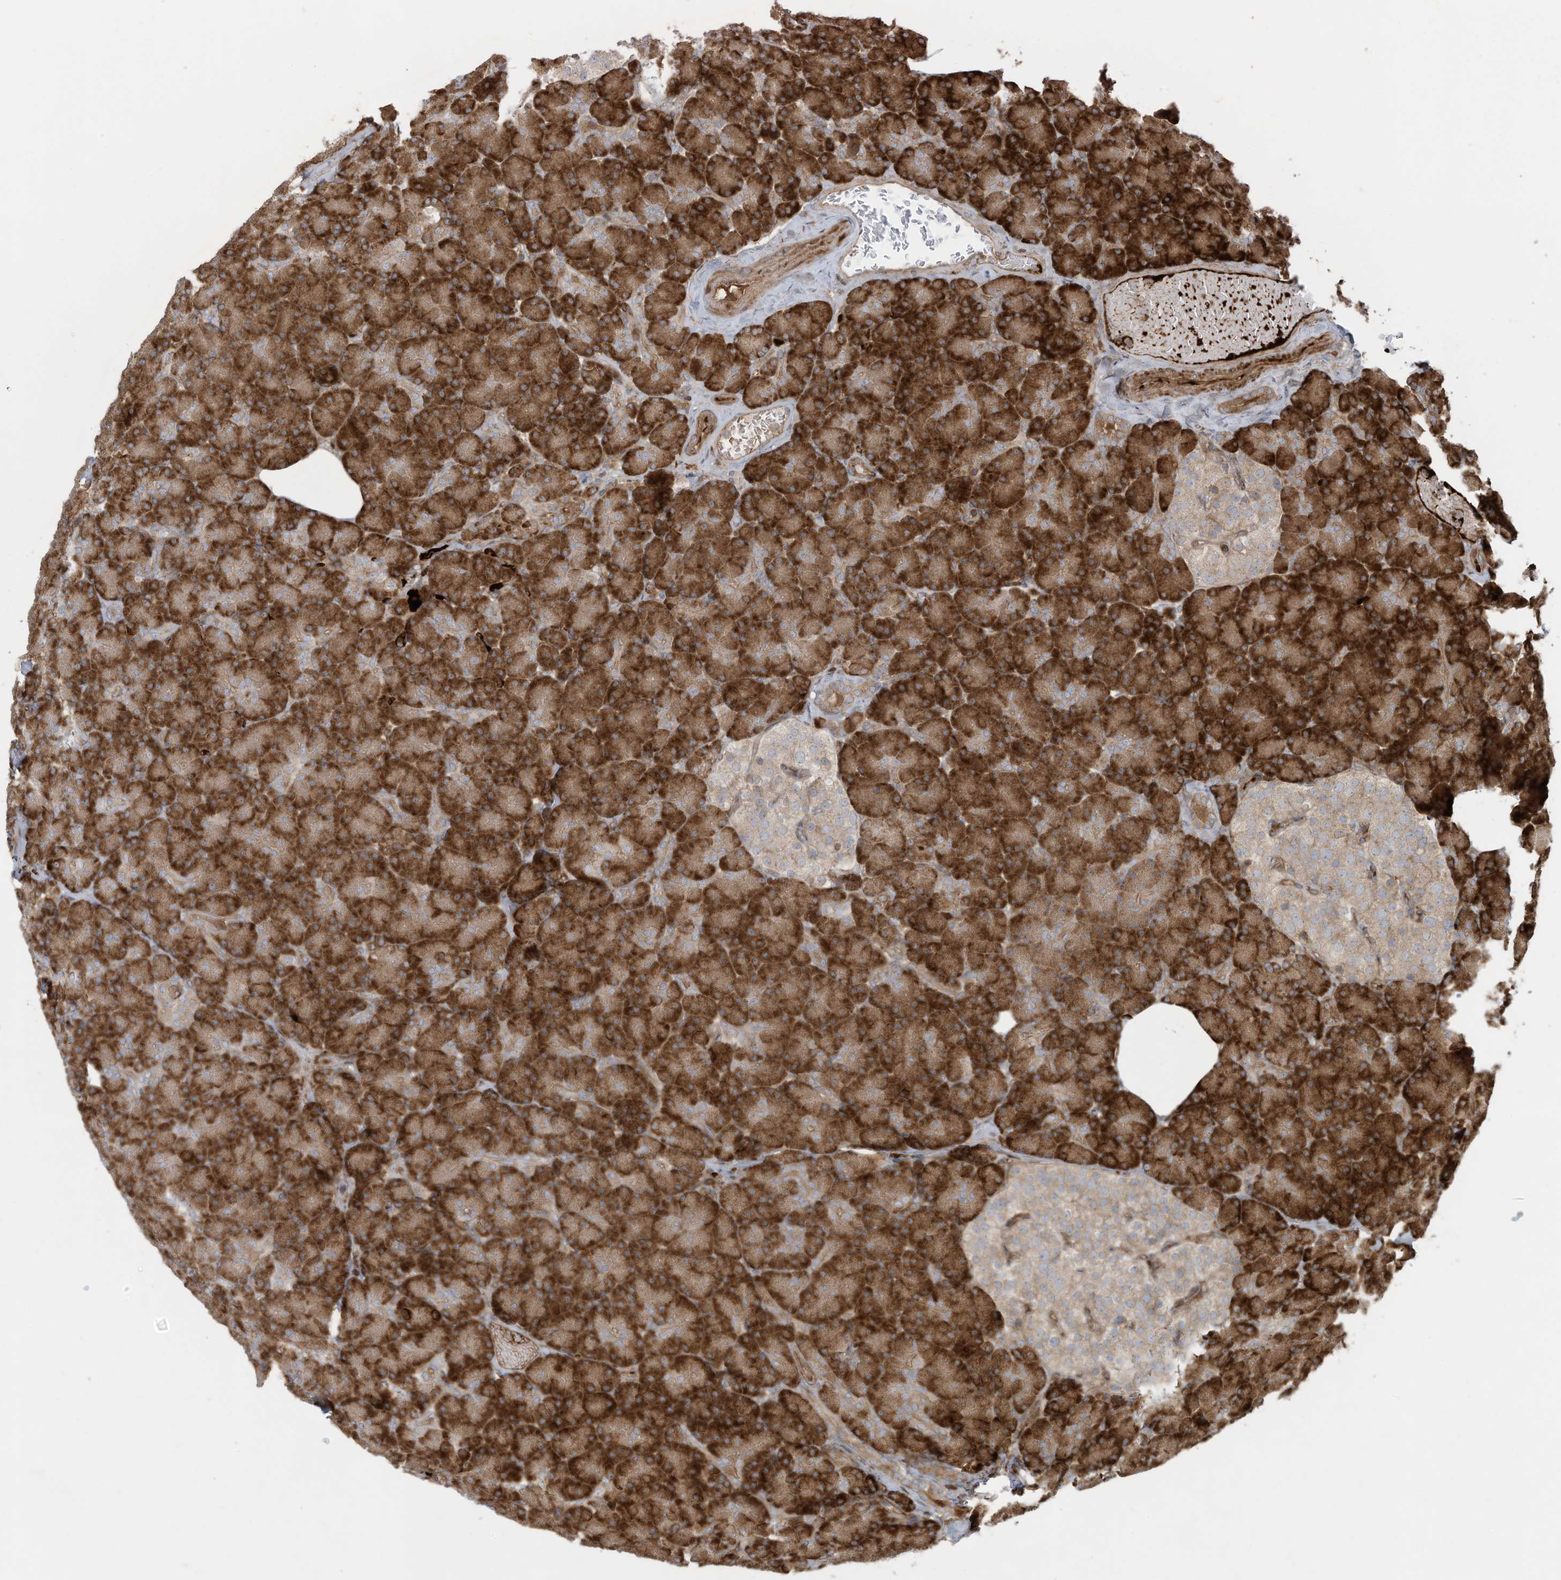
{"staining": {"intensity": "strong", "quantity": ">75%", "location": "cytoplasmic/membranous"}, "tissue": "pancreas", "cell_type": "Exocrine glandular cells", "image_type": "normal", "snomed": [{"axis": "morphology", "description": "Normal tissue, NOS"}, {"axis": "topography", "description": "Pancreas"}], "caption": "Protein staining of normal pancreas reveals strong cytoplasmic/membranous expression in about >75% of exocrine glandular cells.", "gene": "DDIT4", "patient": {"sex": "female", "age": 43}}